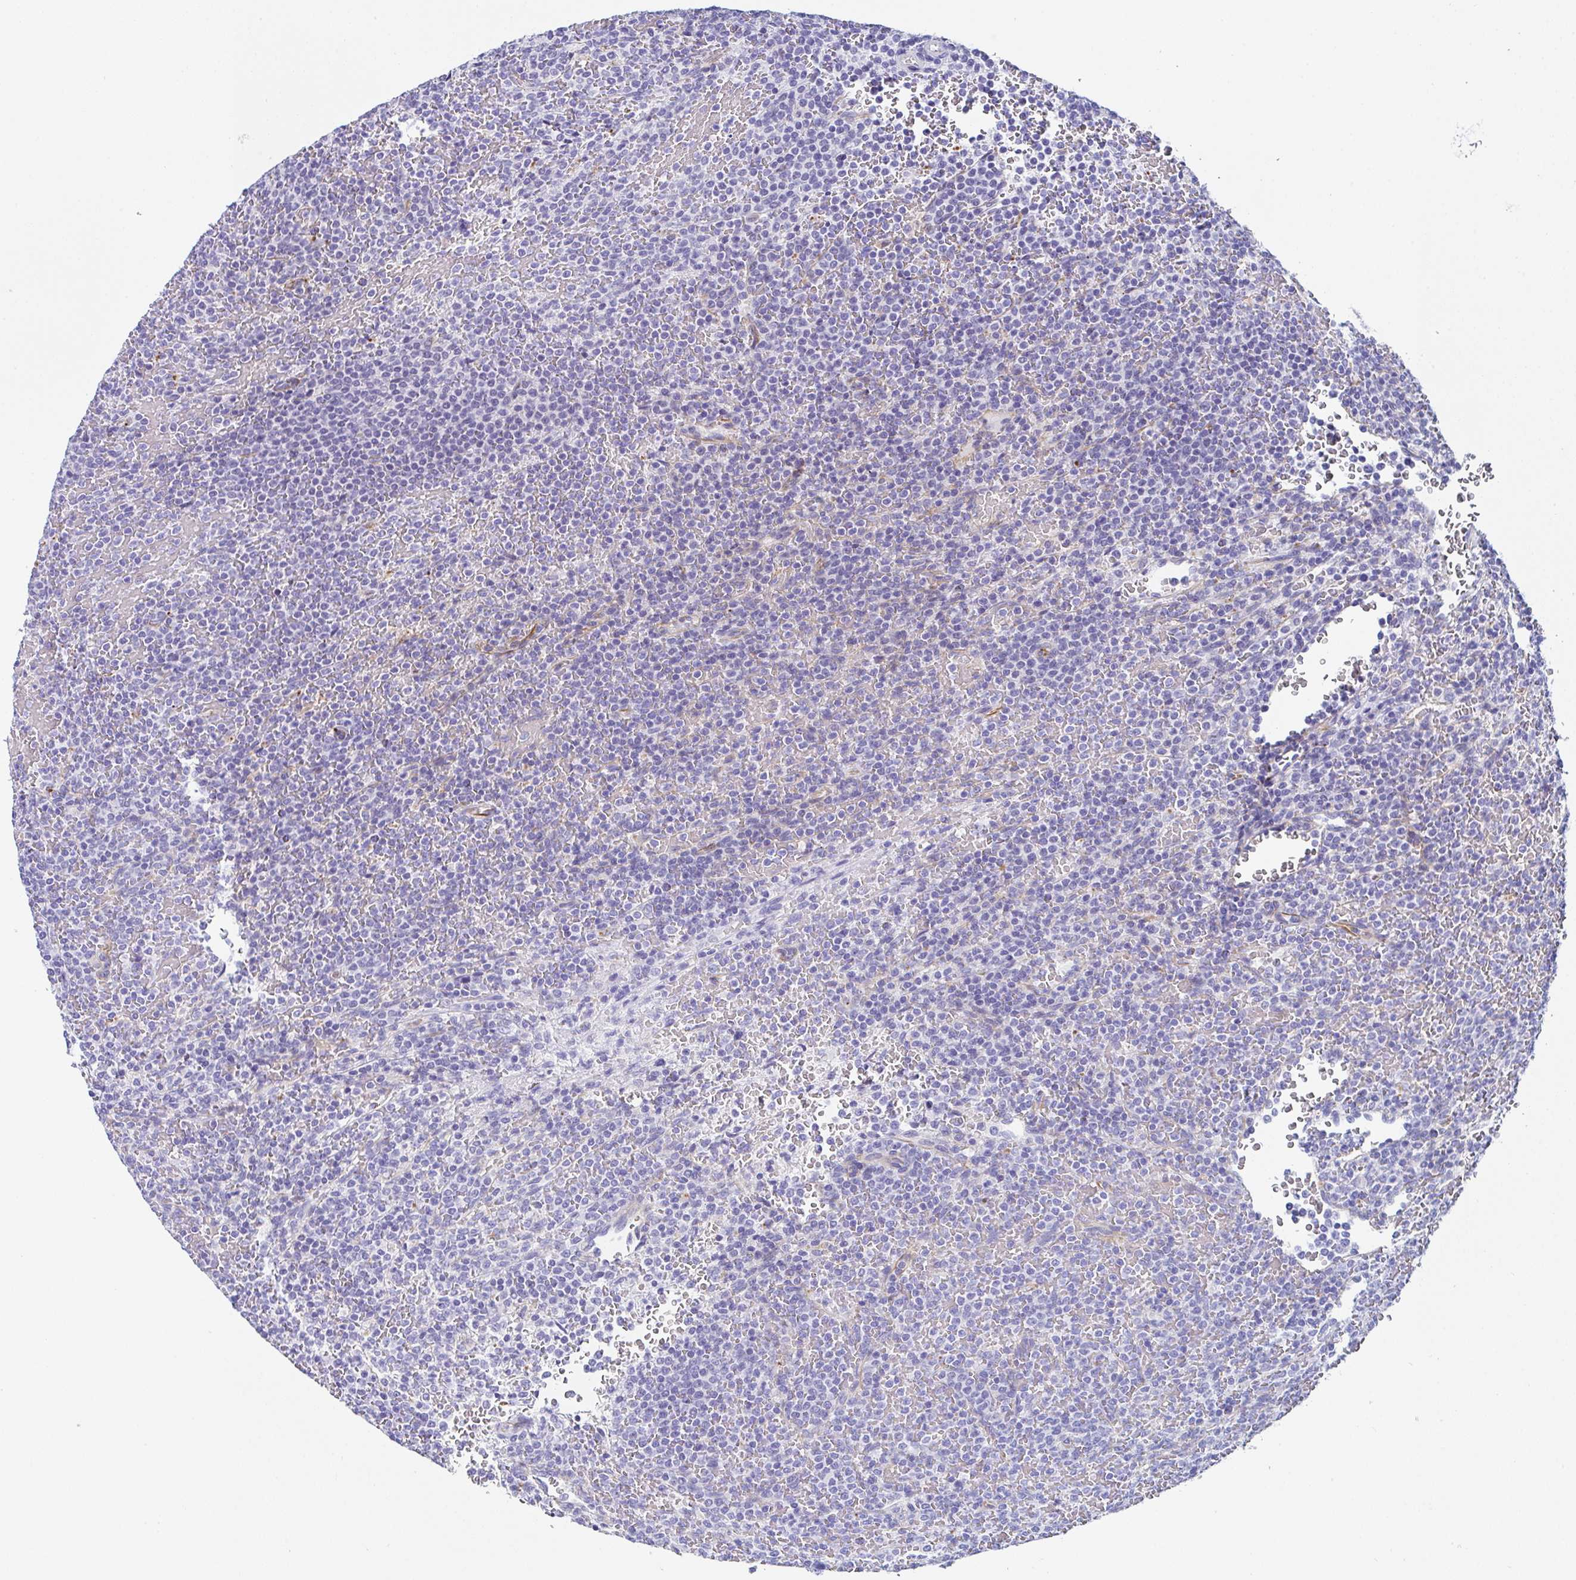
{"staining": {"intensity": "negative", "quantity": "none", "location": "none"}, "tissue": "lymphoma", "cell_type": "Tumor cells", "image_type": "cancer", "snomed": [{"axis": "morphology", "description": "Malignant lymphoma, non-Hodgkin's type, Low grade"}, {"axis": "topography", "description": "Spleen"}], "caption": "High power microscopy image of an immunohistochemistry image of lymphoma, revealing no significant staining in tumor cells.", "gene": "TMPRSS11E", "patient": {"sex": "male", "age": 60}}